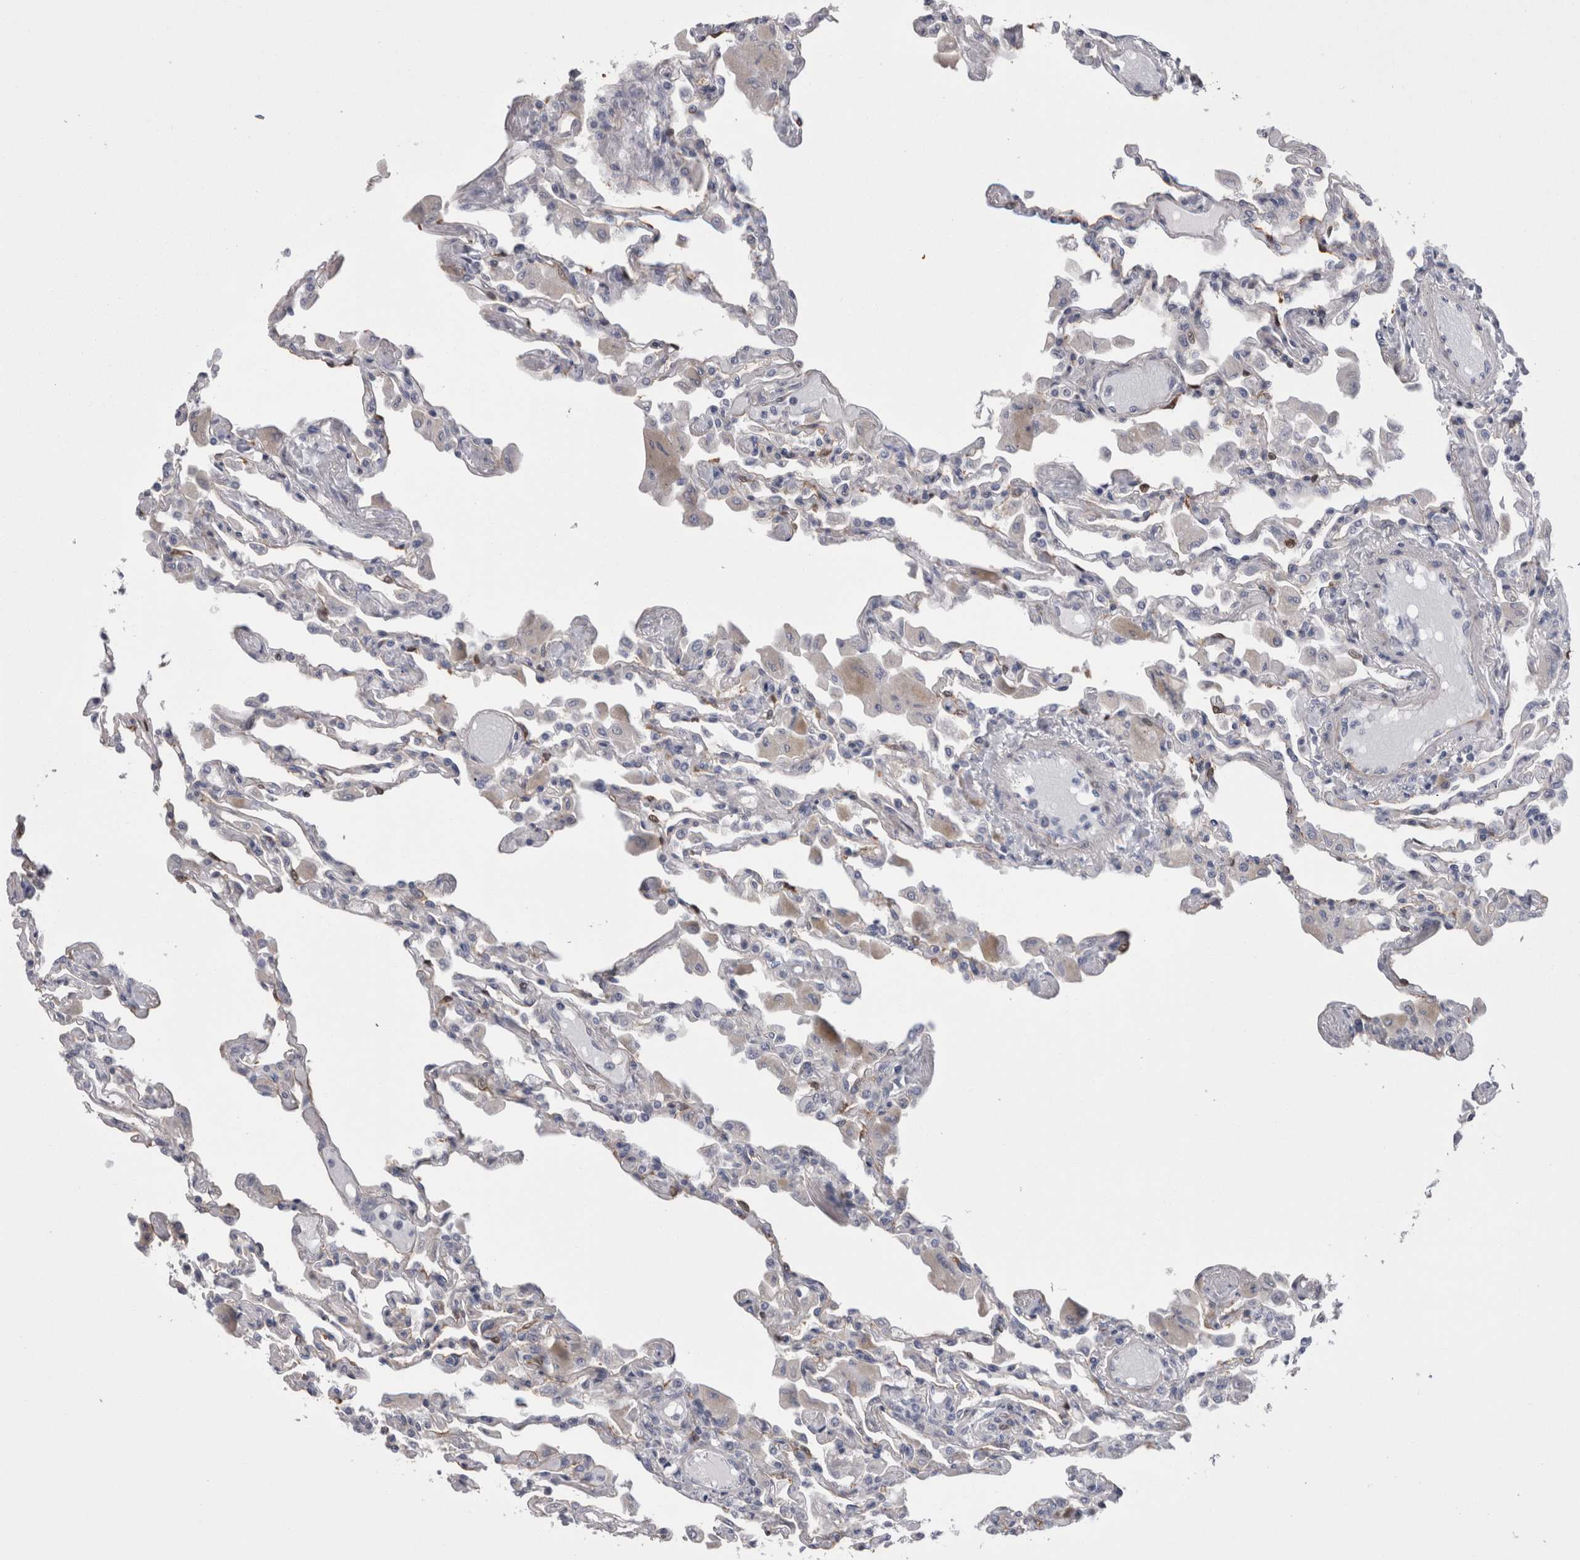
{"staining": {"intensity": "weak", "quantity": "<25%", "location": "cytoplasmic/membranous"}, "tissue": "lung", "cell_type": "Alveolar cells", "image_type": "normal", "snomed": [{"axis": "morphology", "description": "Normal tissue, NOS"}, {"axis": "topography", "description": "Bronchus"}, {"axis": "topography", "description": "Lung"}], "caption": "IHC of unremarkable human lung shows no positivity in alveolar cells. (Brightfield microscopy of DAB immunohistochemistry (IHC) at high magnification).", "gene": "DCTN6", "patient": {"sex": "female", "age": 49}}